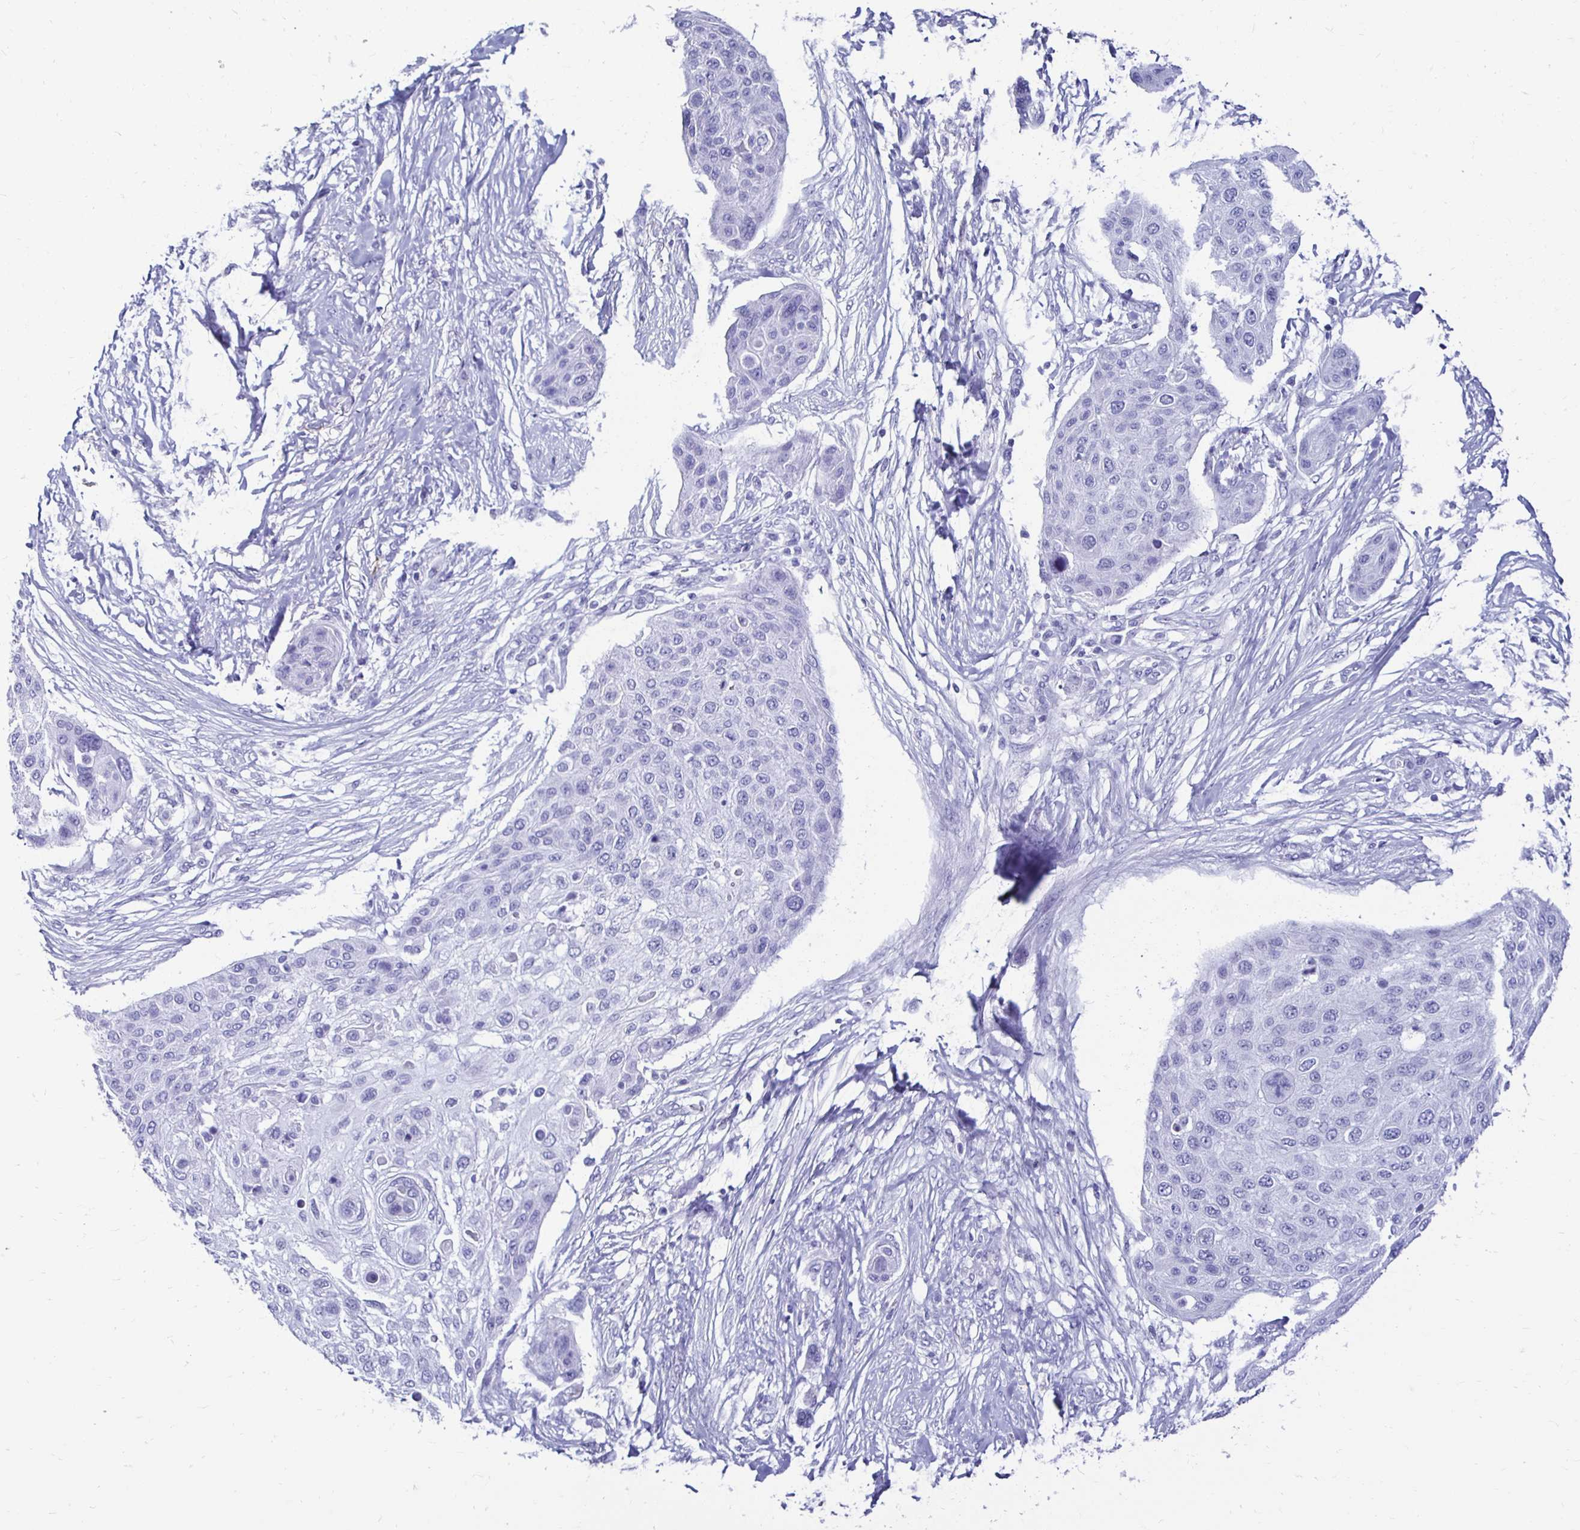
{"staining": {"intensity": "negative", "quantity": "none", "location": "none"}, "tissue": "skin cancer", "cell_type": "Tumor cells", "image_type": "cancer", "snomed": [{"axis": "morphology", "description": "Squamous cell carcinoma, NOS"}, {"axis": "topography", "description": "Skin"}], "caption": "Micrograph shows no significant protein expression in tumor cells of skin cancer (squamous cell carcinoma).", "gene": "CST5", "patient": {"sex": "female", "age": 87}}